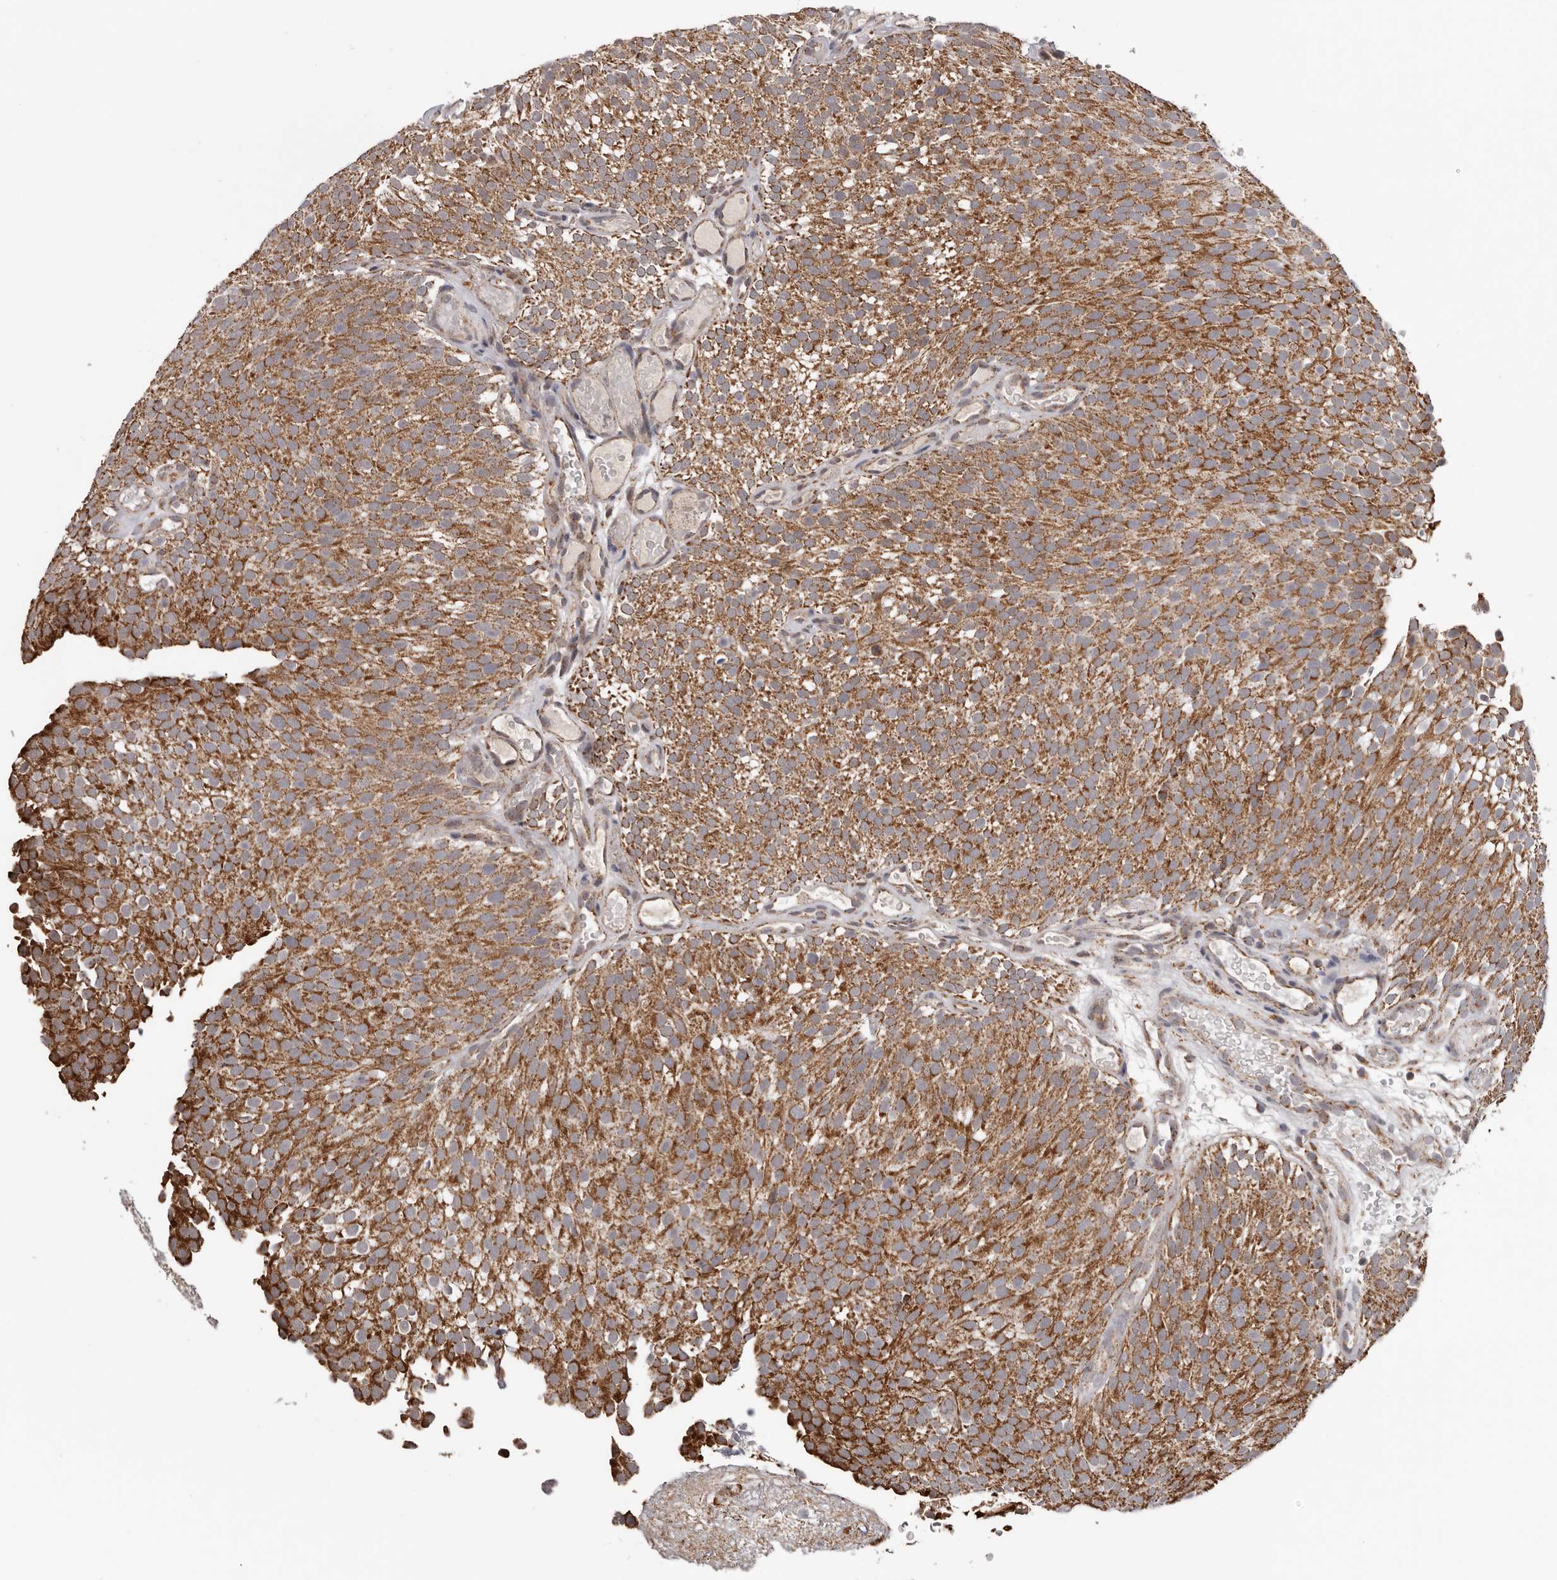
{"staining": {"intensity": "moderate", "quantity": ">75%", "location": "cytoplasmic/membranous"}, "tissue": "urothelial cancer", "cell_type": "Tumor cells", "image_type": "cancer", "snomed": [{"axis": "morphology", "description": "Urothelial carcinoma, Low grade"}, {"axis": "topography", "description": "Urinary bladder"}], "caption": "This histopathology image shows IHC staining of human urothelial carcinoma (low-grade), with medium moderate cytoplasmic/membranous positivity in approximately >75% of tumor cells.", "gene": "MOGAT2", "patient": {"sex": "male", "age": 78}}